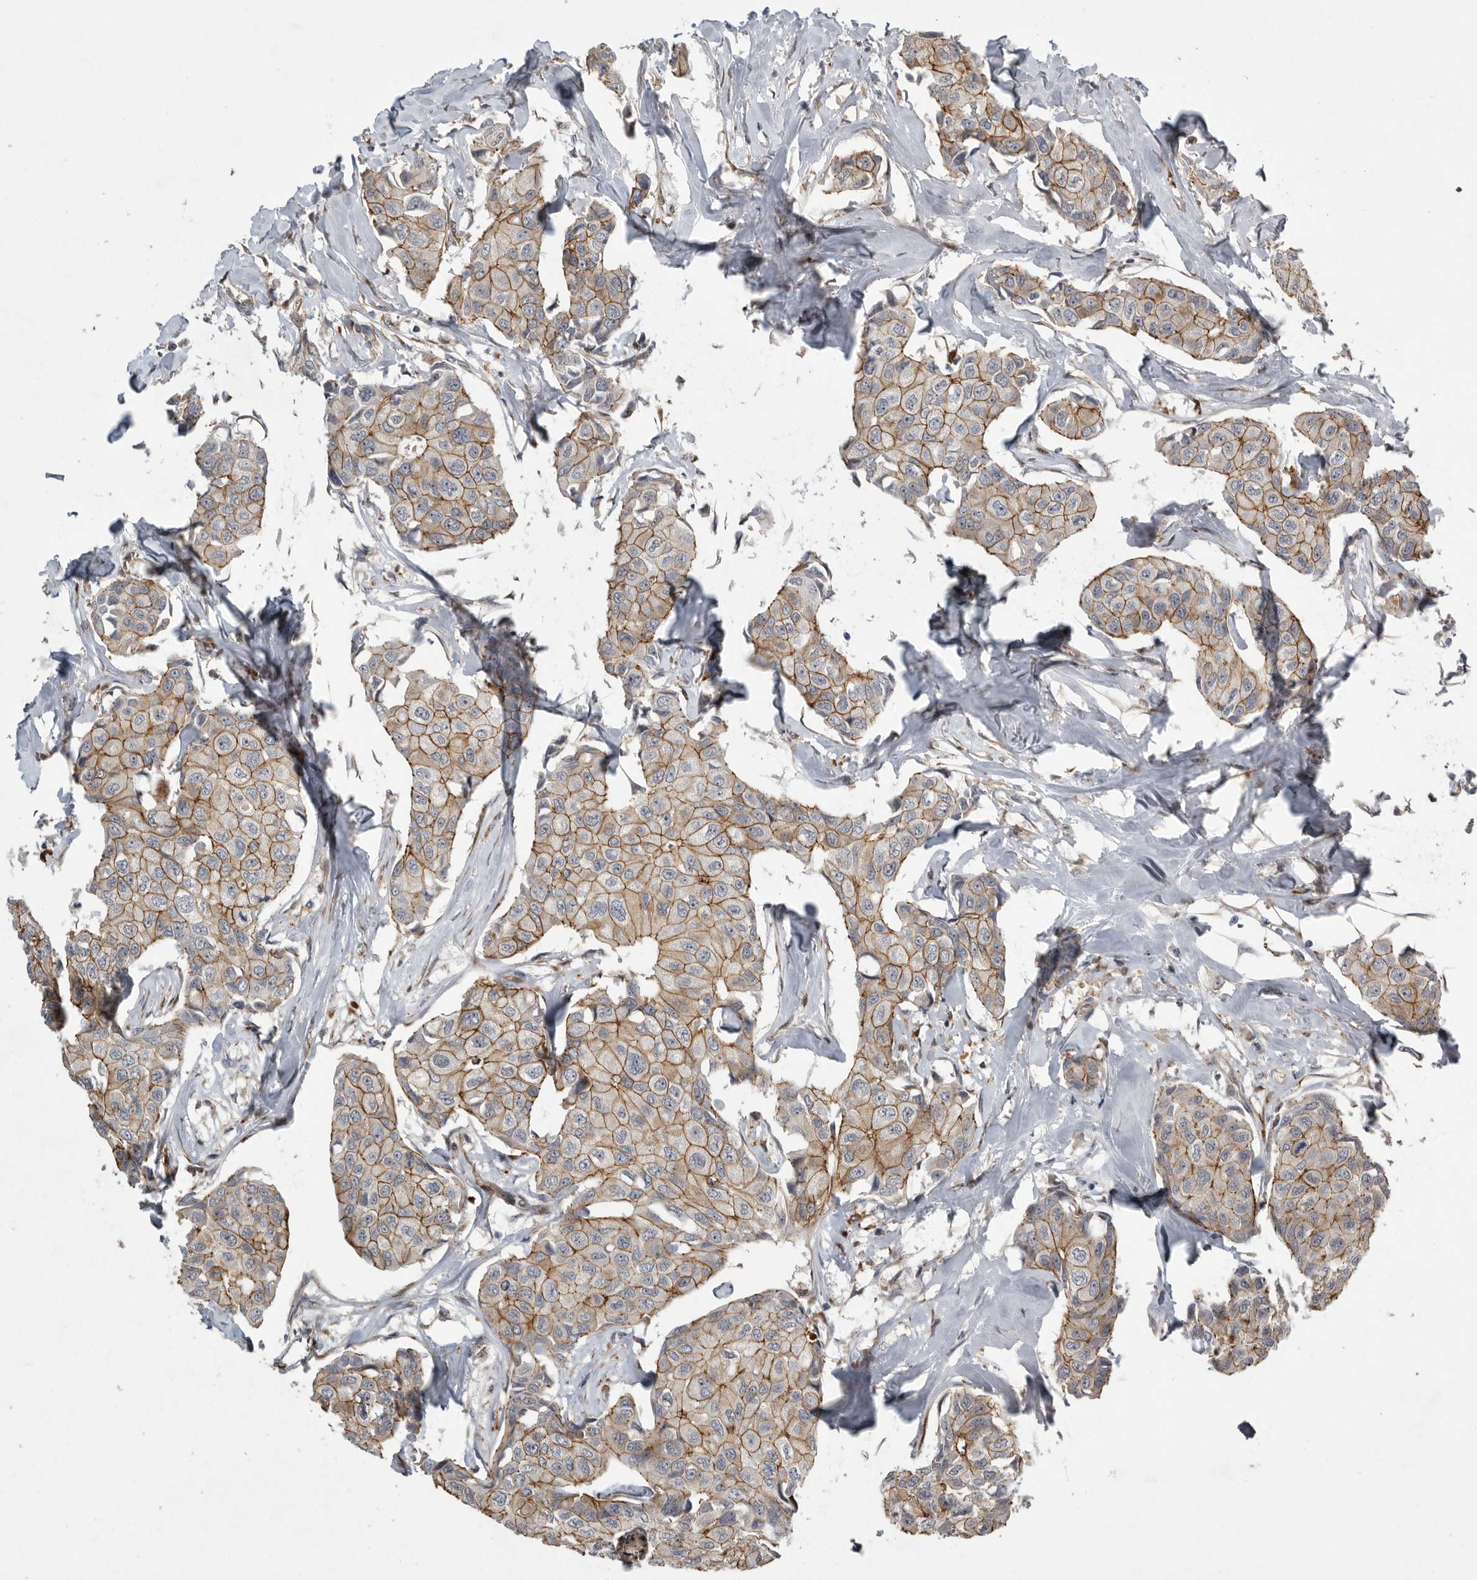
{"staining": {"intensity": "moderate", "quantity": ">75%", "location": "cytoplasmic/membranous"}, "tissue": "breast cancer", "cell_type": "Tumor cells", "image_type": "cancer", "snomed": [{"axis": "morphology", "description": "Duct carcinoma"}, {"axis": "topography", "description": "Breast"}], "caption": "Immunohistochemical staining of human breast cancer (intraductal carcinoma) displays moderate cytoplasmic/membranous protein positivity in about >75% of tumor cells.", "gene": "MPDZ", "patient": {"sex": "female", "age": 80}}